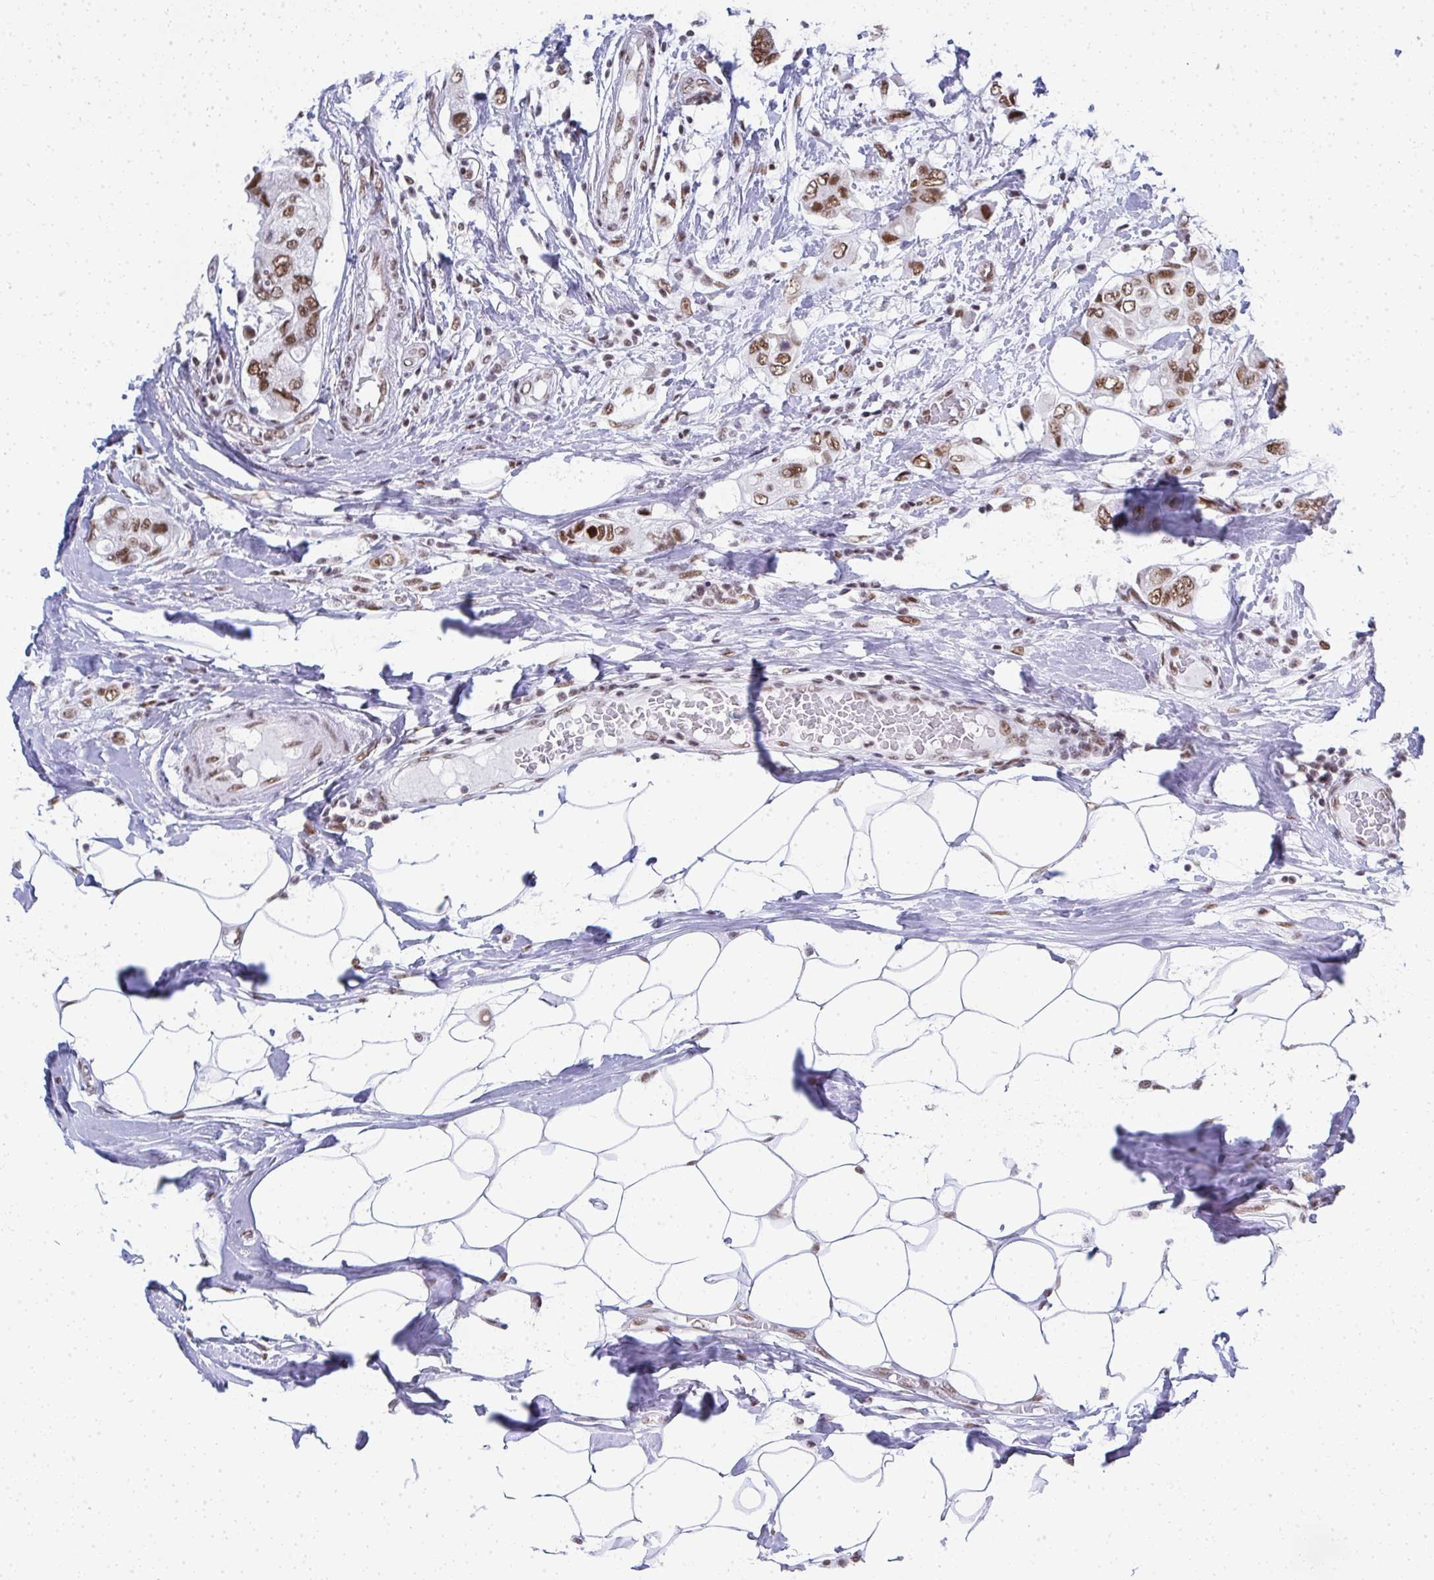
{"staining": {"intensity": "moderate", "quantity": ">75%", "location": "nuclear"}, "tissue": "breast cancer", "cell_type": "Tumor cells", "image_type": "cancer", "snomed": [{"axis": "morphology", "description": "Lobular carcinoma"}, {"axis": "topography", "description": "Breast"}], "caption": "DAB immunohistochemical staining of lobular carcinoma (breast) exhibits moderate nuclear protein expression in about >75% of tumor cells.", "gene": "CREBBP", "patient": {"sex": "female", "age": 51}}